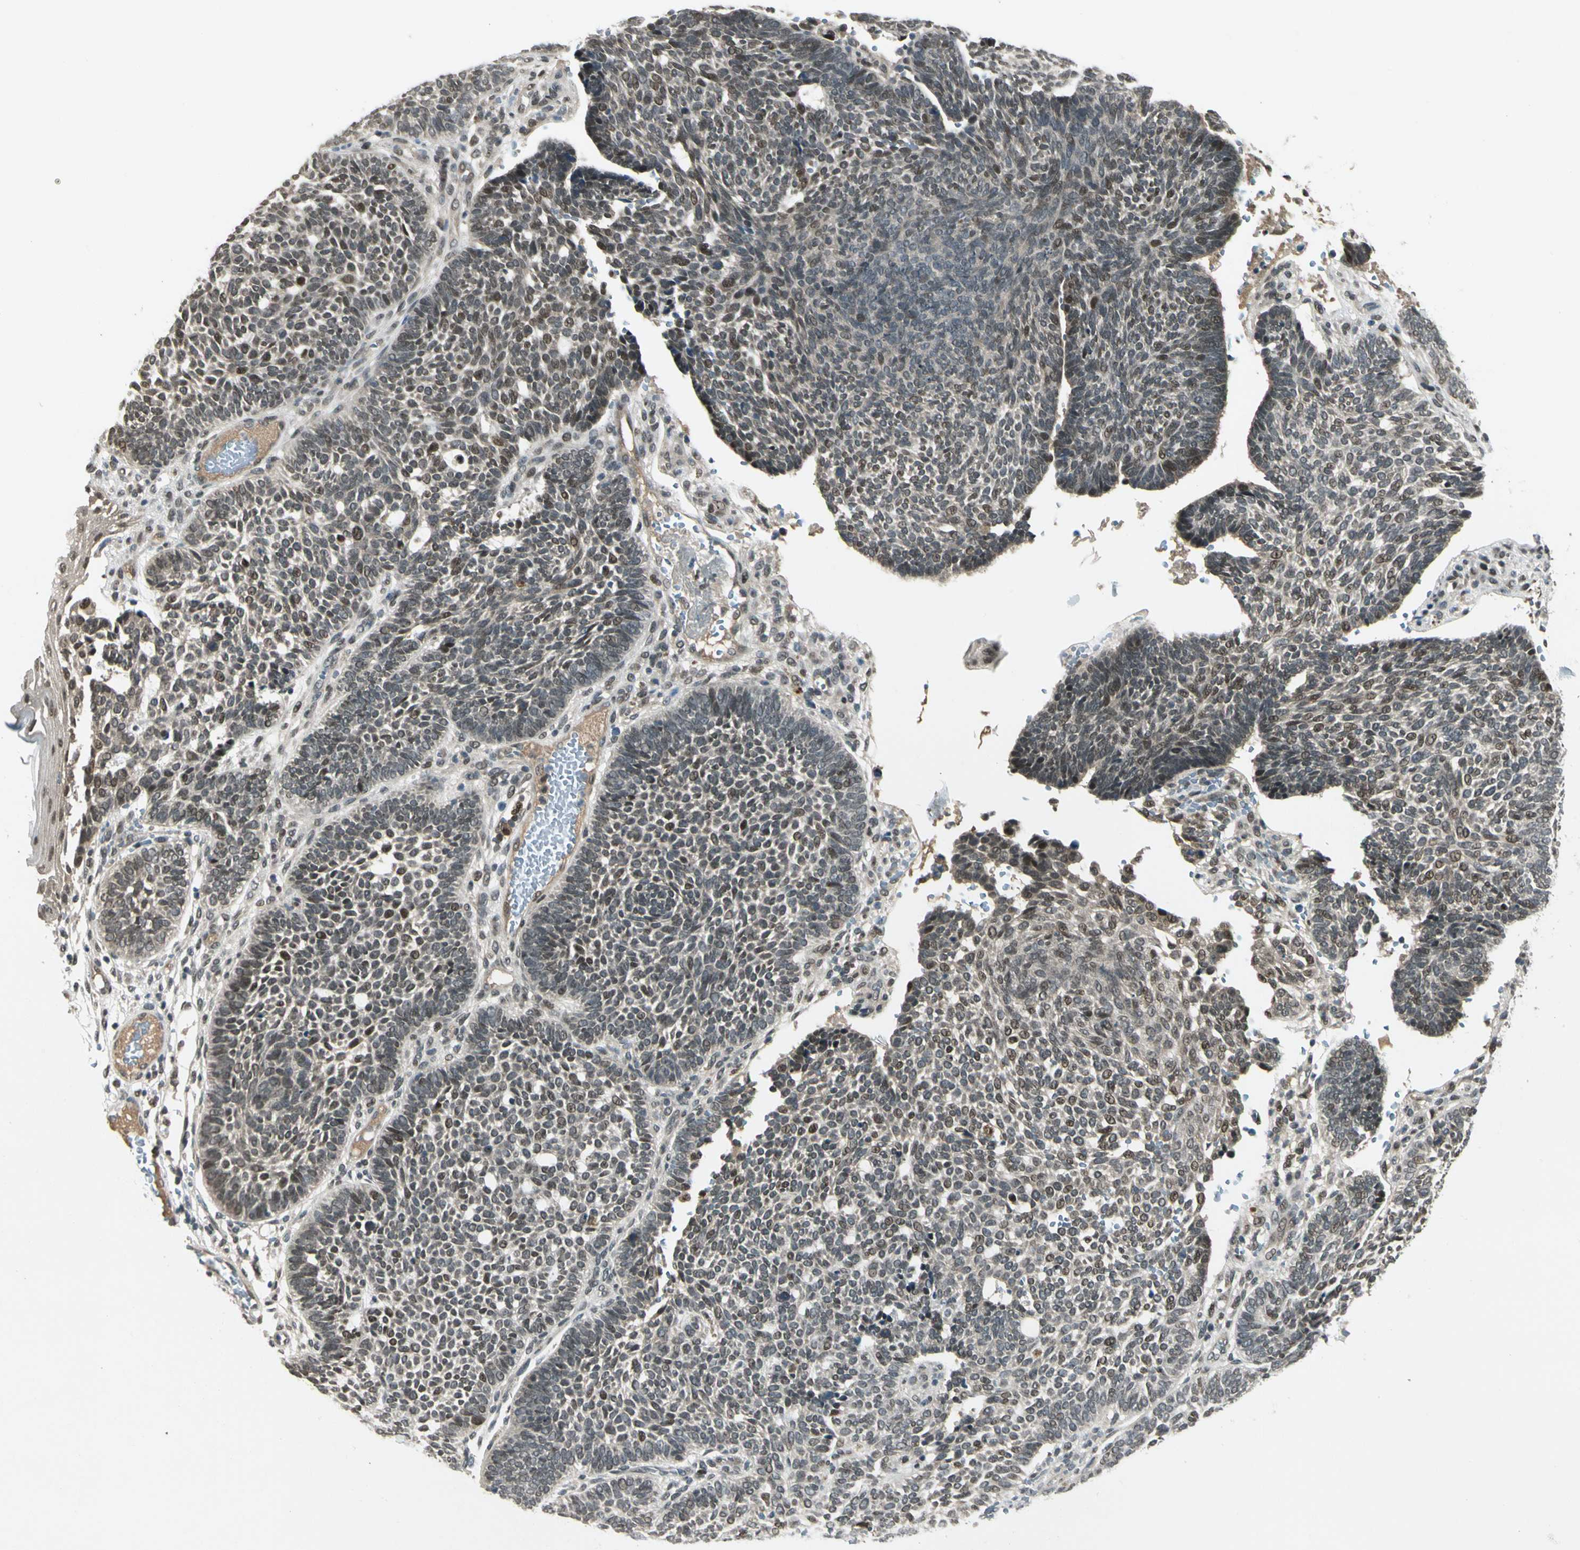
{"staining": {"intensity": "moderate", "quantity": "25%-75%", "location": "nuclear"}, "tissue": "skin cancer", "cell_type": "Tumor cells", "image_type": "cancer", "snomed": [{"axis": "morphology", "description": "Normal tissue, NOS"}, {"axis": "morphology", "description": "Basal cell carcinoma"}, {"axis": "topography", "description": "Skin"}], "caption": "Protein staining reveals moderate nuclear staining in about 25%-75% of tumor cells in skin basal cell carcinoma.", "gene": "GTF3A", "patient": {"sex": "male", "age": 87}}